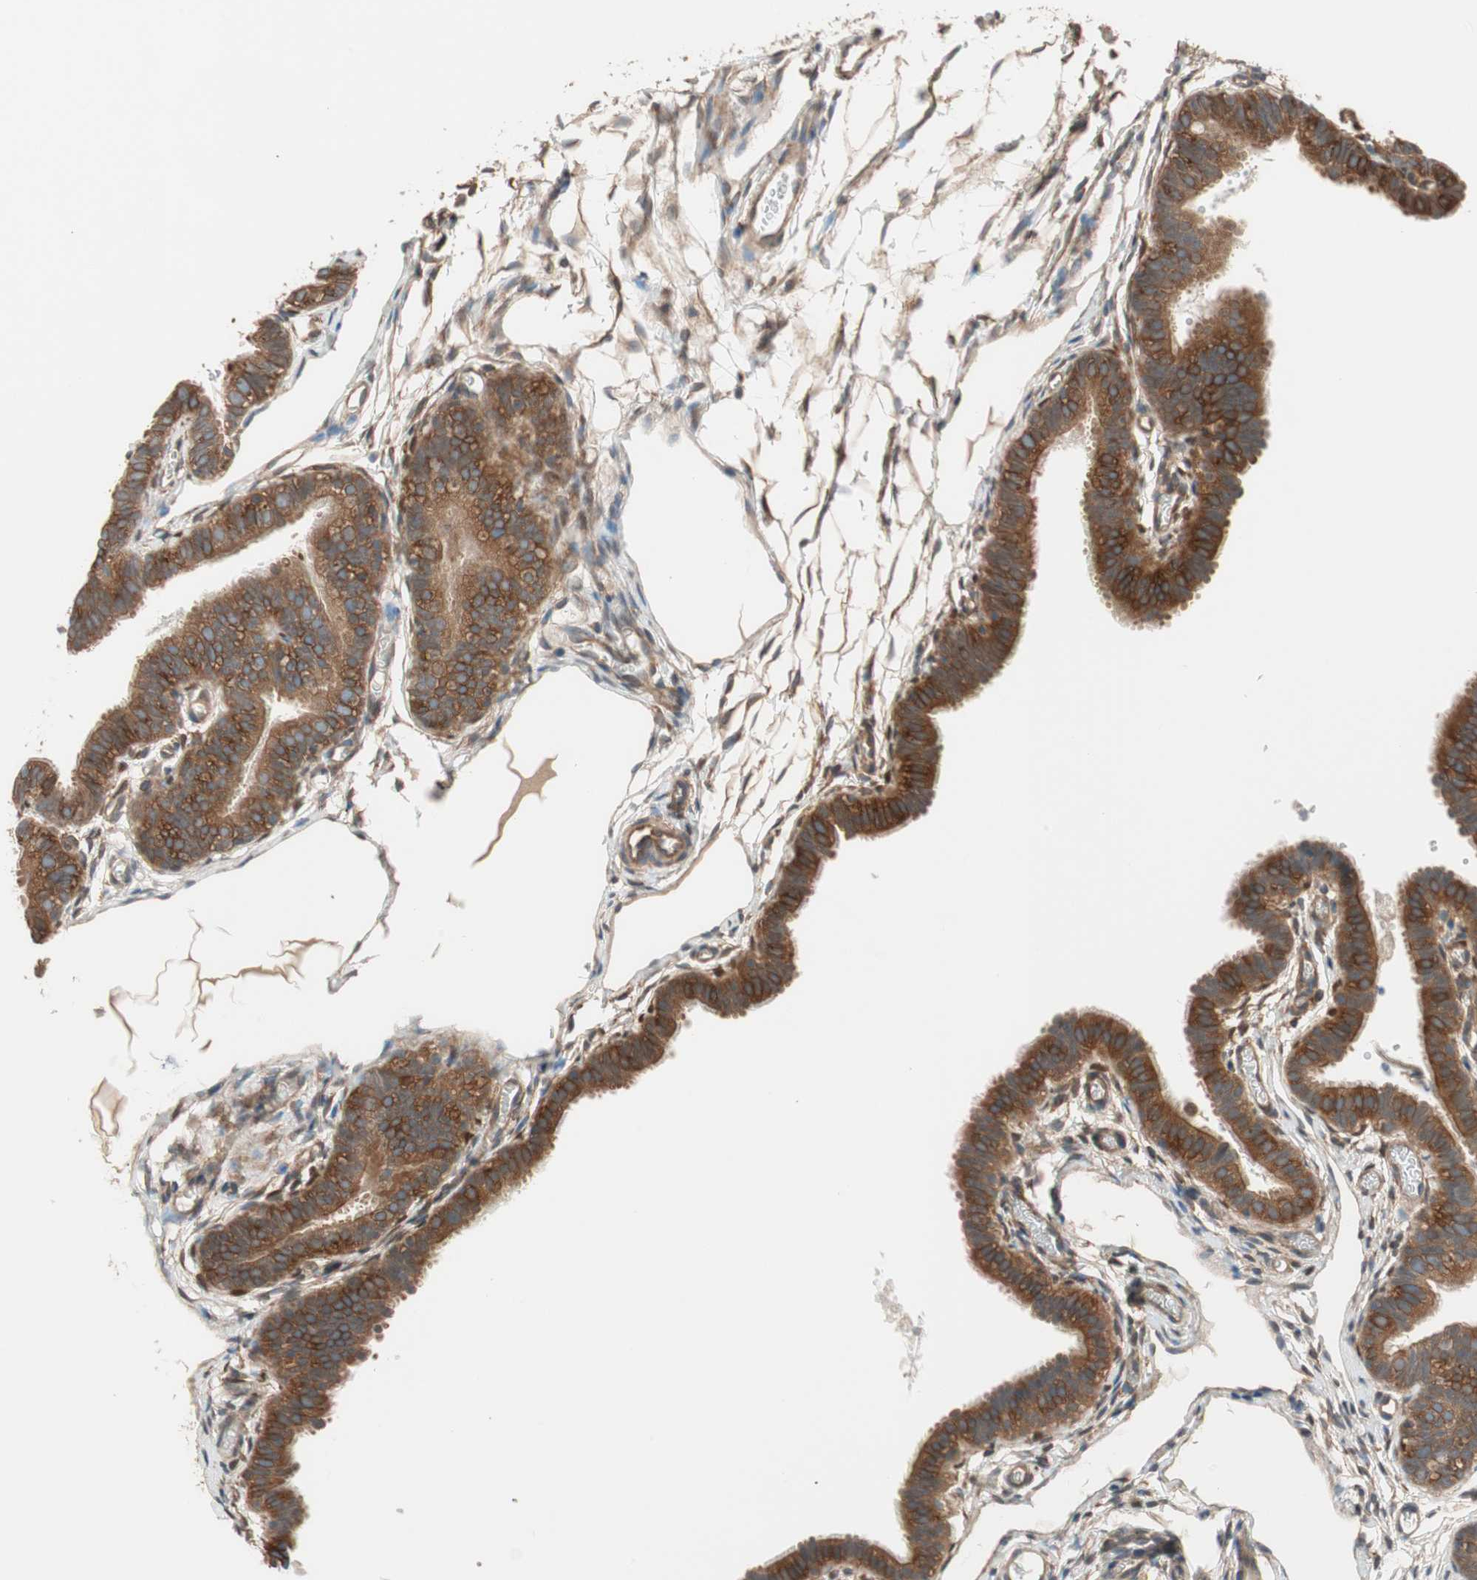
{"staining": {"intensity": "strong", "quantity": ">75%", "location": "cytoplasmic/membranous"}, "tissue": "fallopian tube", "cell_type": "Glandular cells", "image_type": "normal", "snomed": [{"axis": "morphology", "description": "Normal tissue, NOS"}, {"axis": "topography", "description": "Fallopian tube"}, {"axis": "topography", "description": "Placenta"}], "caption": "The photomicrograph shows immunohistochemical staining of benign fallopian tube. There is strong cytoplasmic/membranous staining is identified in about >75% of glandular cells.", "gene": "WASL", "patient": {"sex": "female", "age": 34}}